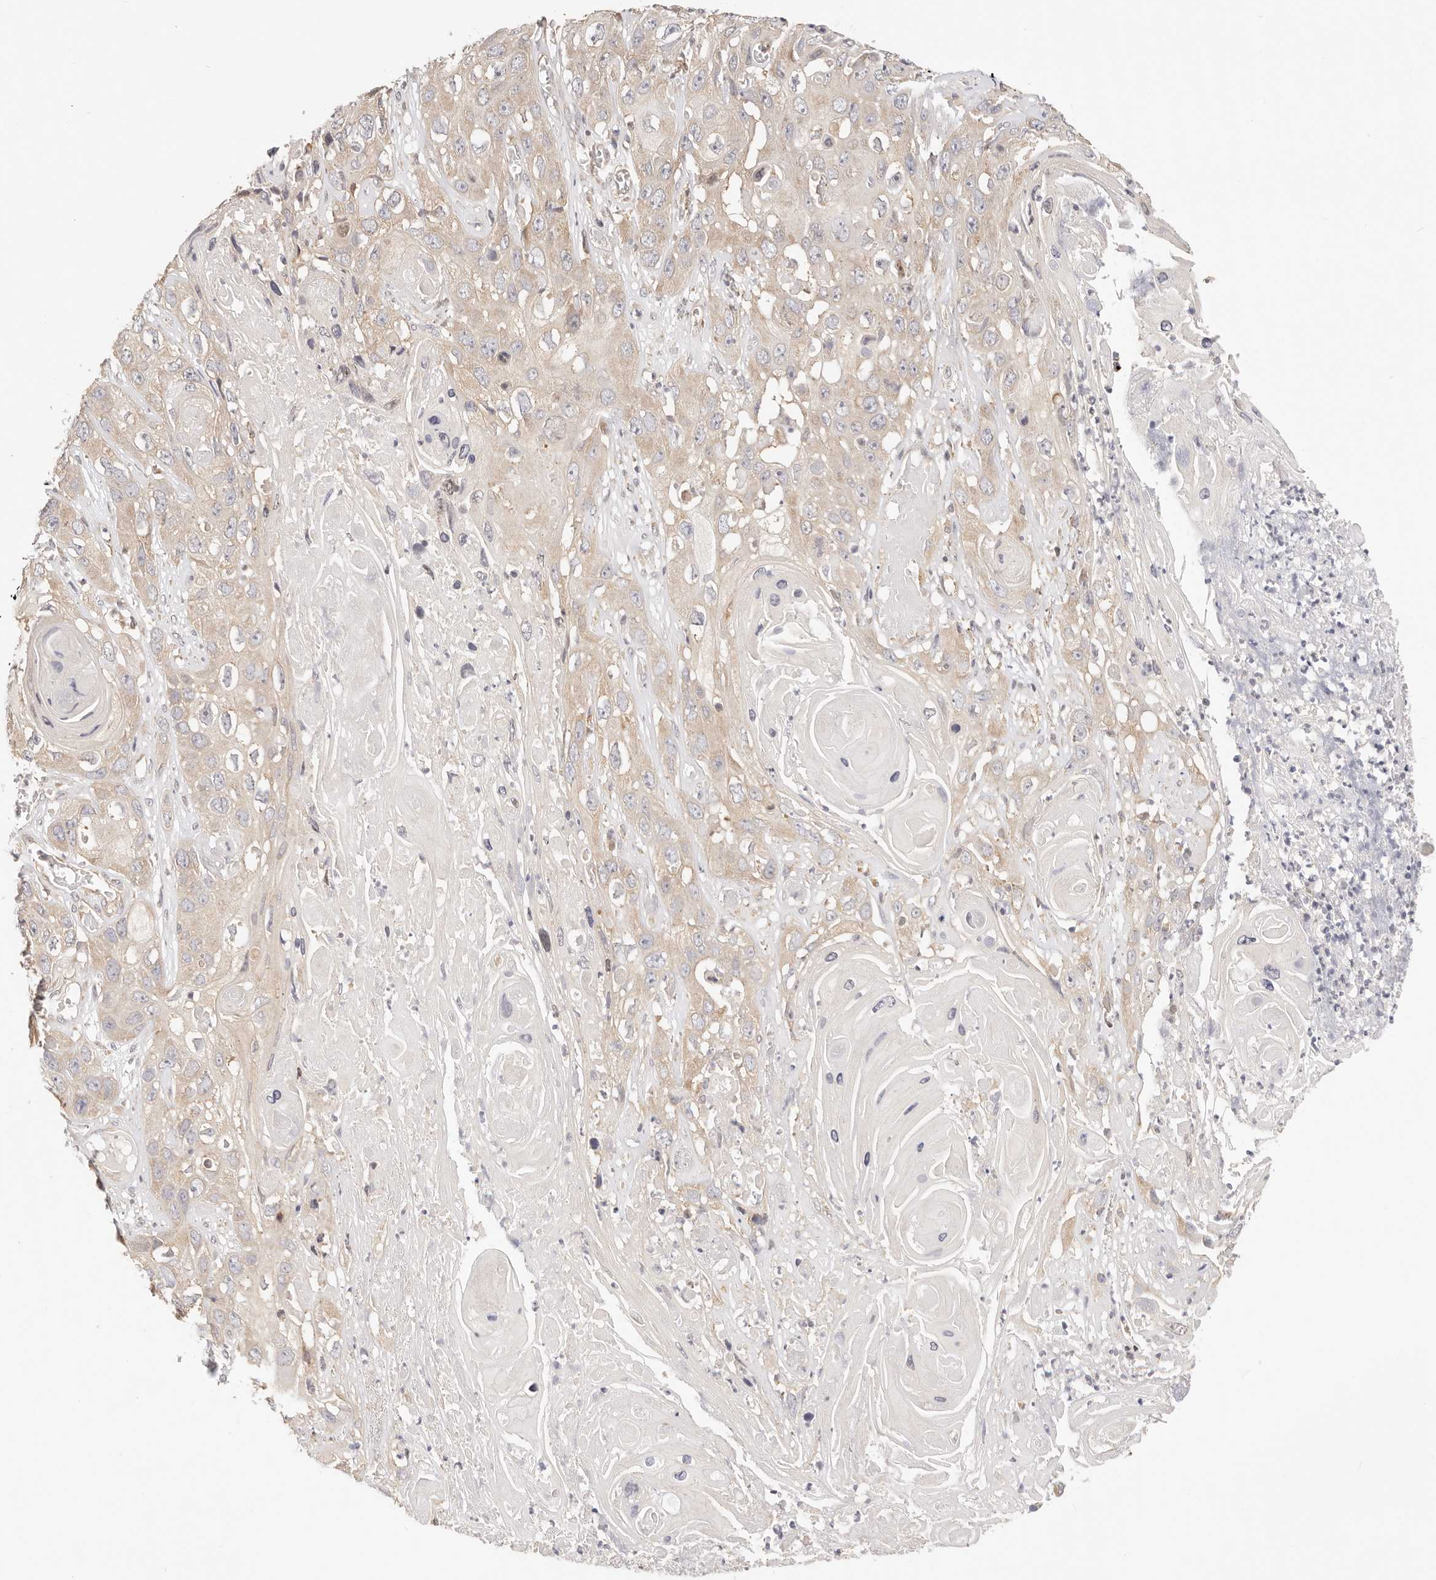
{"staining": {"intensity": "weak", "quantity": "25%-75%", "location": "cytoplasmic/membranous"}, "tissue": "skin cancer", "cell_type": "Tumor cells", "image_type": "cancer", "snomed": [{"axis": "morphology", "description": "Squamous cell carcinoma, NOS"}, {"axis": "topography", "description": "Skin"}], "caption": "Skin cancer tissue displays weak cytoplasmic/membranous positivity in about 25%-75% of tumor cells, visualized by immunohistochemistry.", "gene": "KCMF1", "patient": {"sex": "male", "age": 55}}